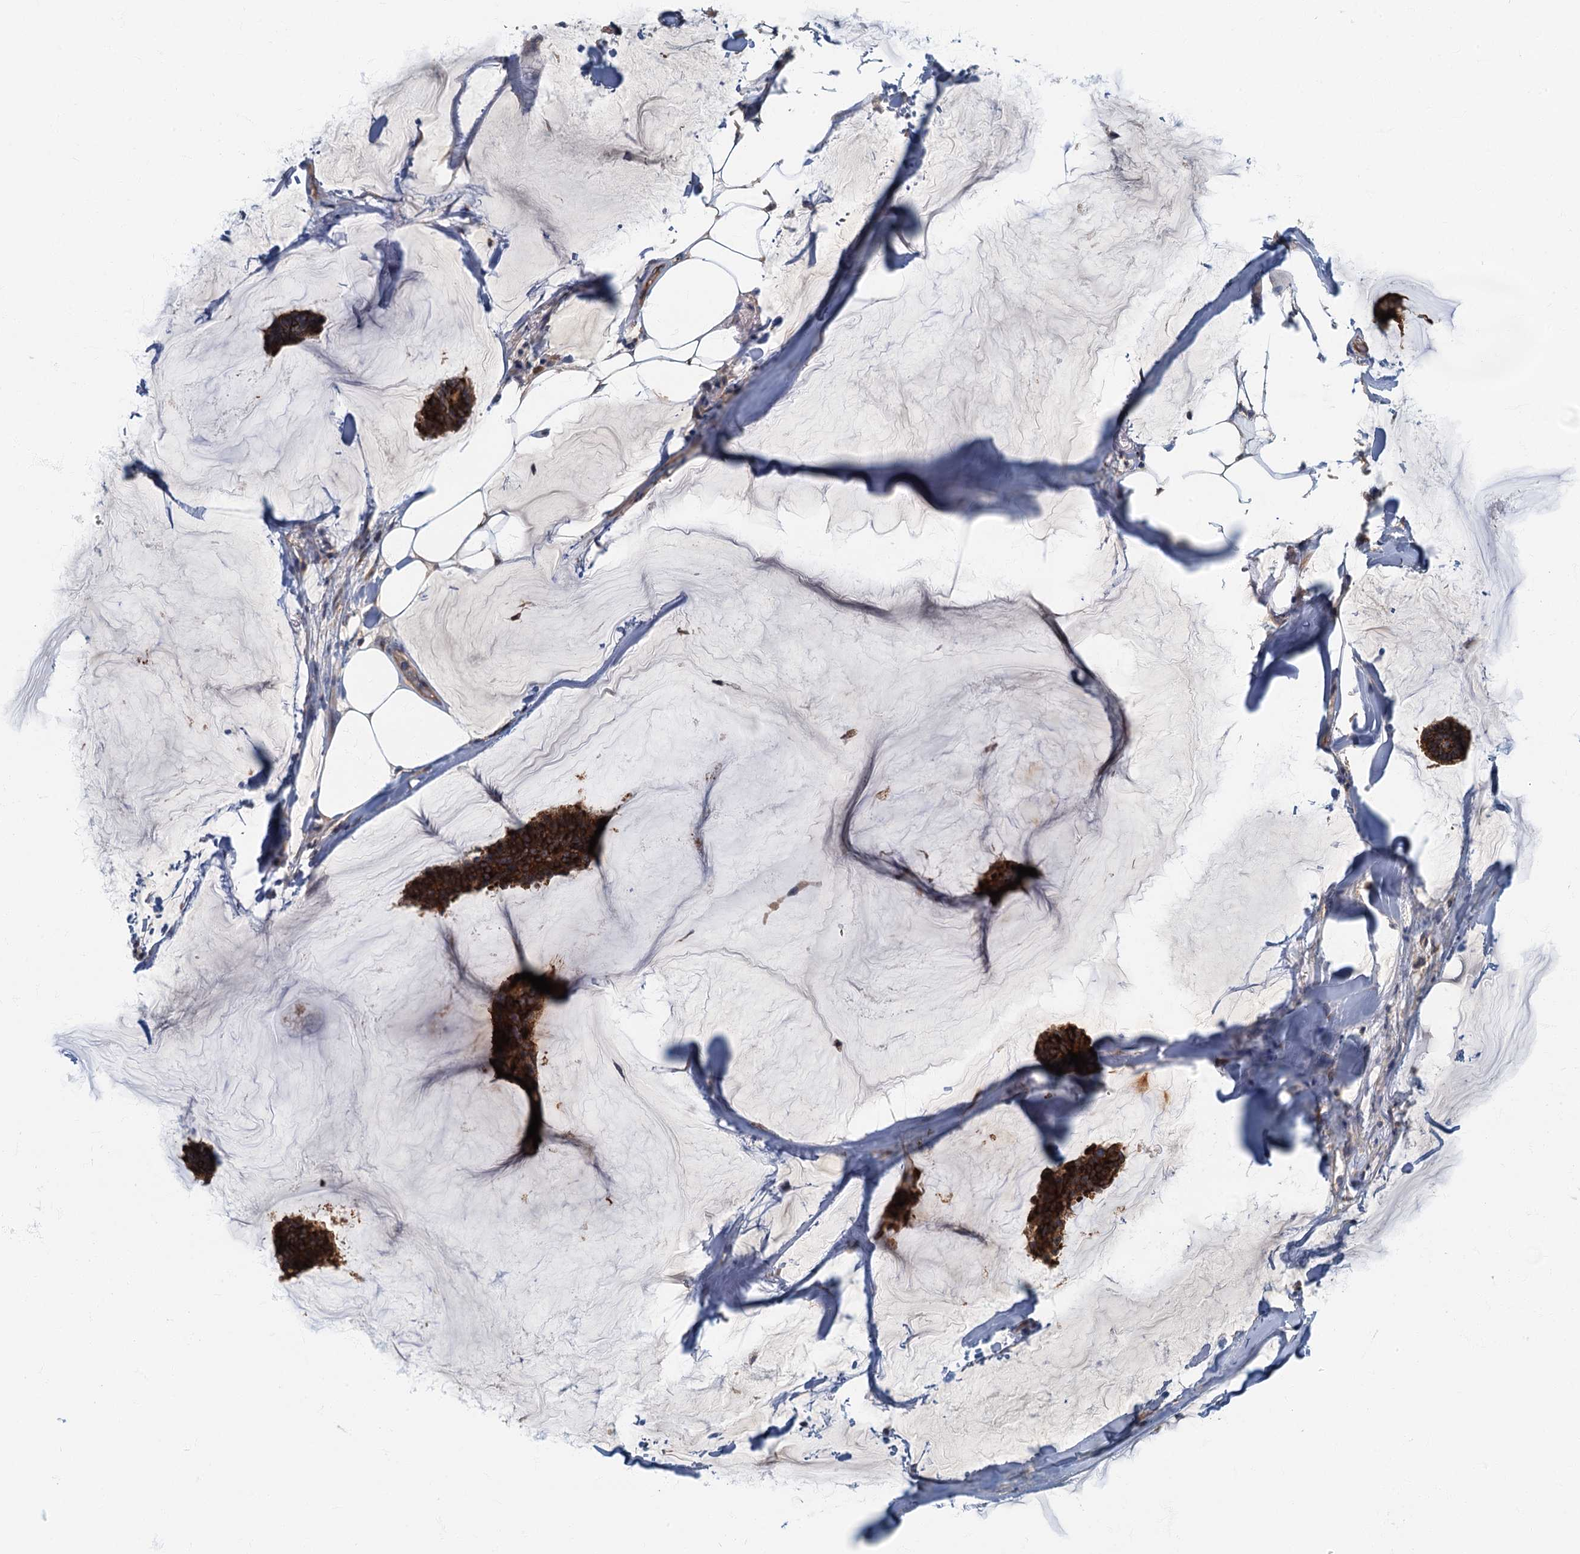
{"staining": {"intensity": "strong", "quantity": ">75%", "location": "cytoplasmic/membranous"}, "tissue": "breast cancer", "cell_type": "Tumor cells", "image_type": "cancer", "snomed": [{"axis": "morphology", "description": "Duct carcinoma"}, {"axis": "topography", "description": "Breast"}], "caption": "A brown stain labels strong cytoplasmic/membranous positivity of a protein in human breast cancer tumor cells. The protein of interest is stained brown, and the nuclei are stained in blue (DAB (3,3'-diaminobenzidine) IHC with brightfield microscopy, high magnification).", "gene": "CKAP2L", "patient": {"sex": "female", "age": 93}}